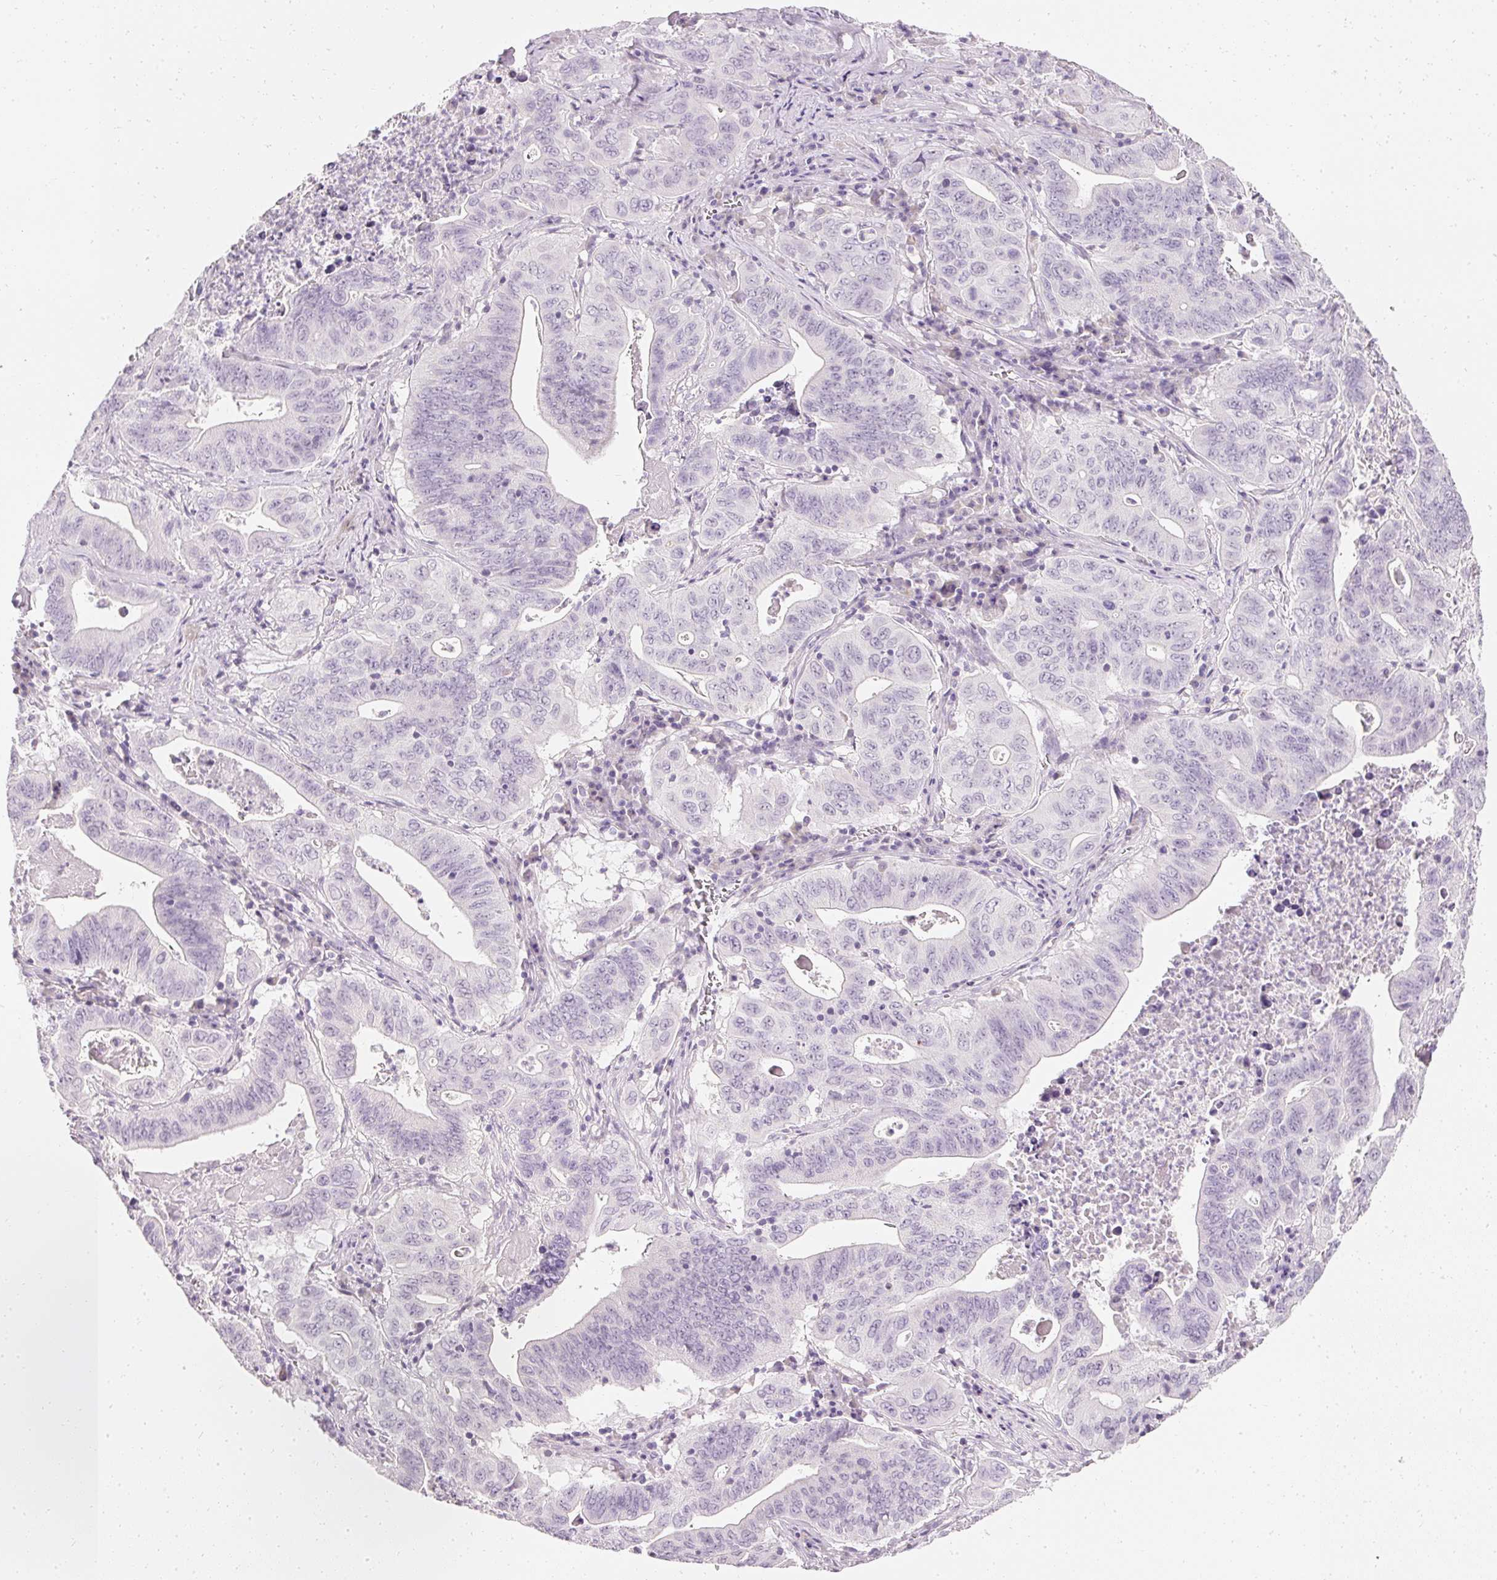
{"staining": {"intensity": "negative", "quantity": "none", "location": "none"}, "tissue": "lung cancer", "cell_type": "Tumor cells", "image_type": "cancer", "snomed": [{"axis": "morphology", "description": "Adenocarcinoma, NOS"}, {"axis": "topography", "description": "Lung"}], "caption": "Immunohistochemical staining of human adenocarcinoma (lung) shows no significant staining in tumor cells. Brightfield microscopy of IHC stained with DAB (3,3'-diaminobenzidine) (brown) and hematoxylin (blue), captured at high magnification.", "gene": "ELAVL3", "patient": {"sex": "female", "age": 60}}